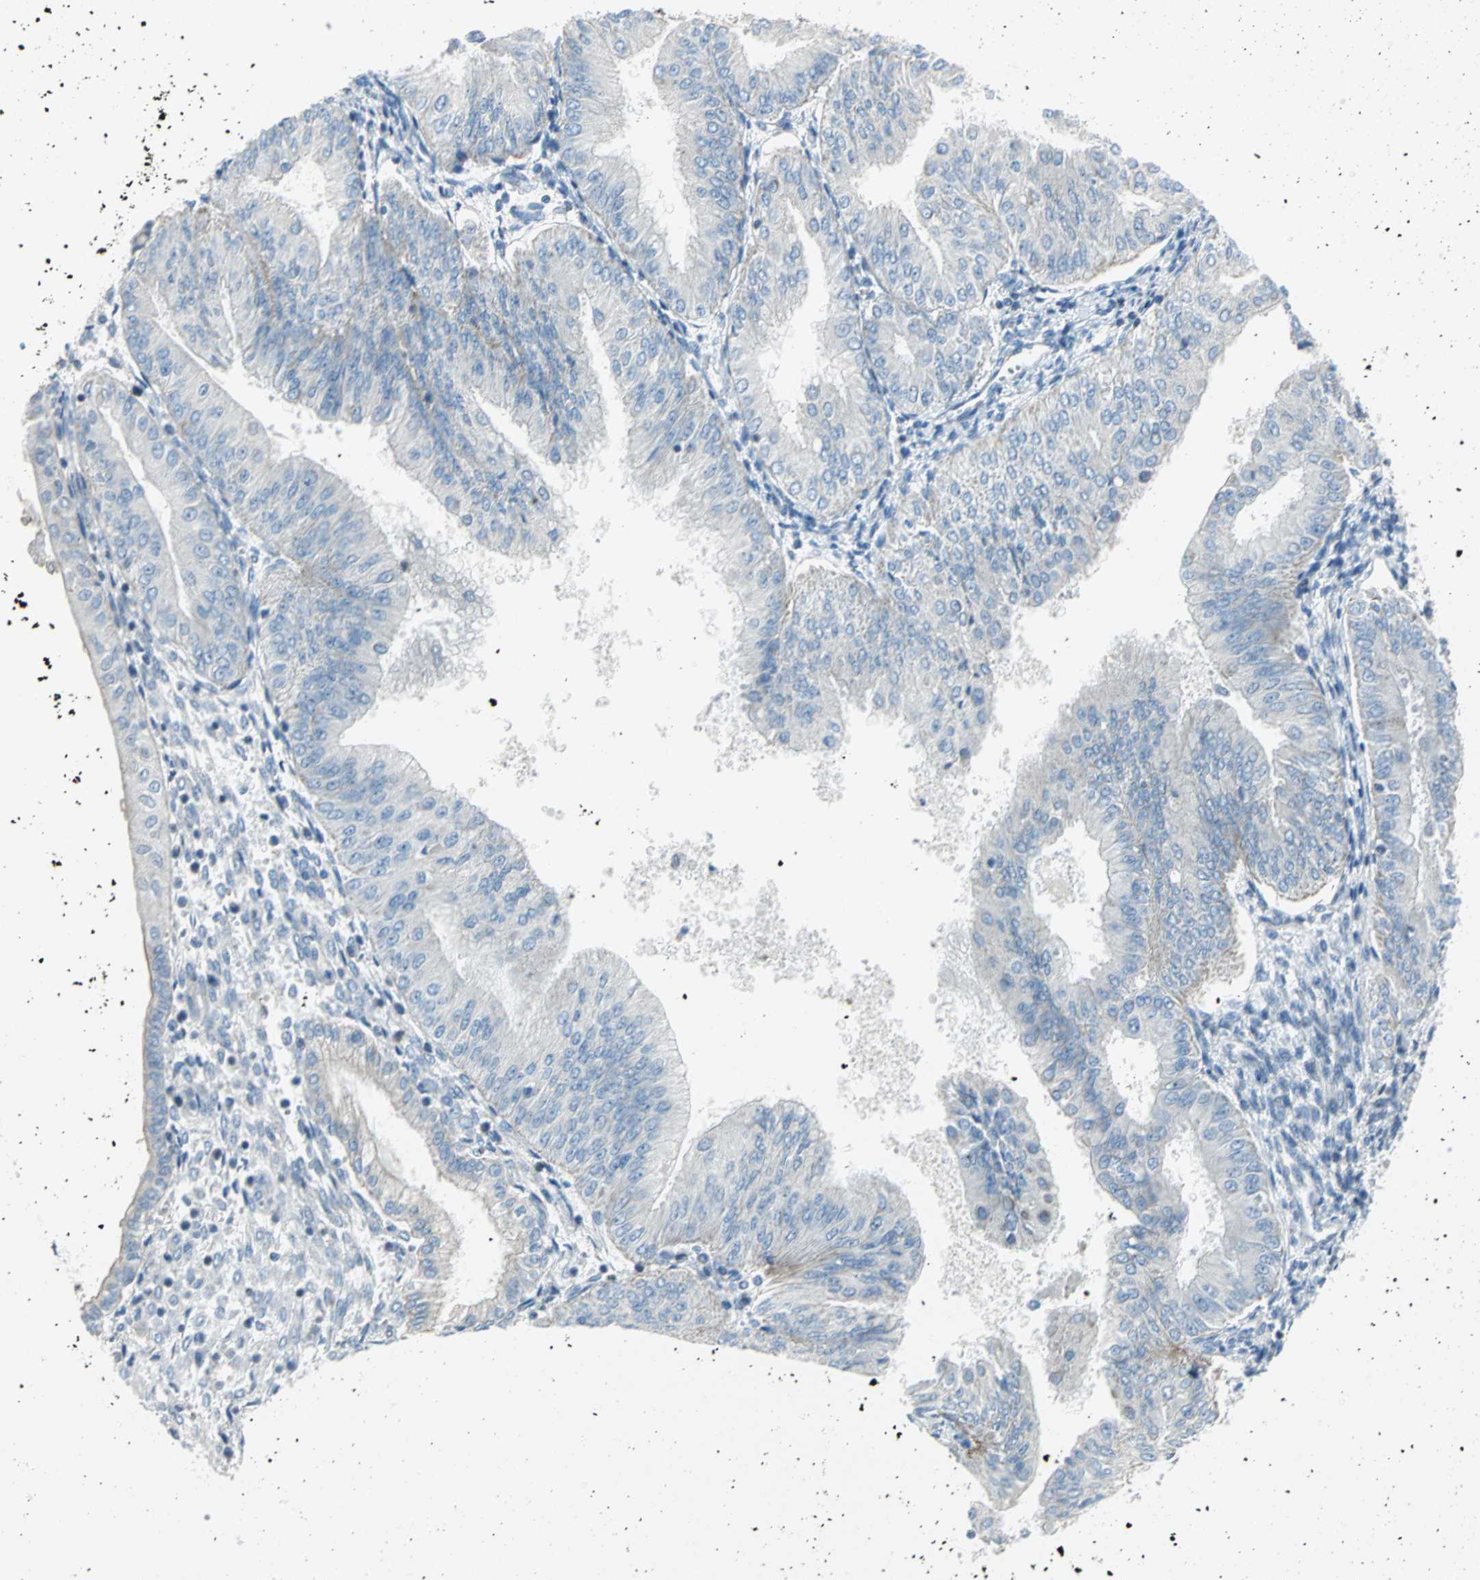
{"staining": {"intensity": "negative", "quantity": "none", "location": "none"}, "tissue": "endometrial cancer", "cell_type": "Tumor cells", "image_type": "cancer", "snomed": [{"axis": "morphology", "description": "Adenocarcinoma, NOS"}, {"axis": "topography", "description": "Endometrium"}], "caption": "Tumor cells are negative for brown protein staining in endometrial cancer (adenocarcinoma).", "gene": "ALOX15", "patient": {"sex": "female", "age": 53}}